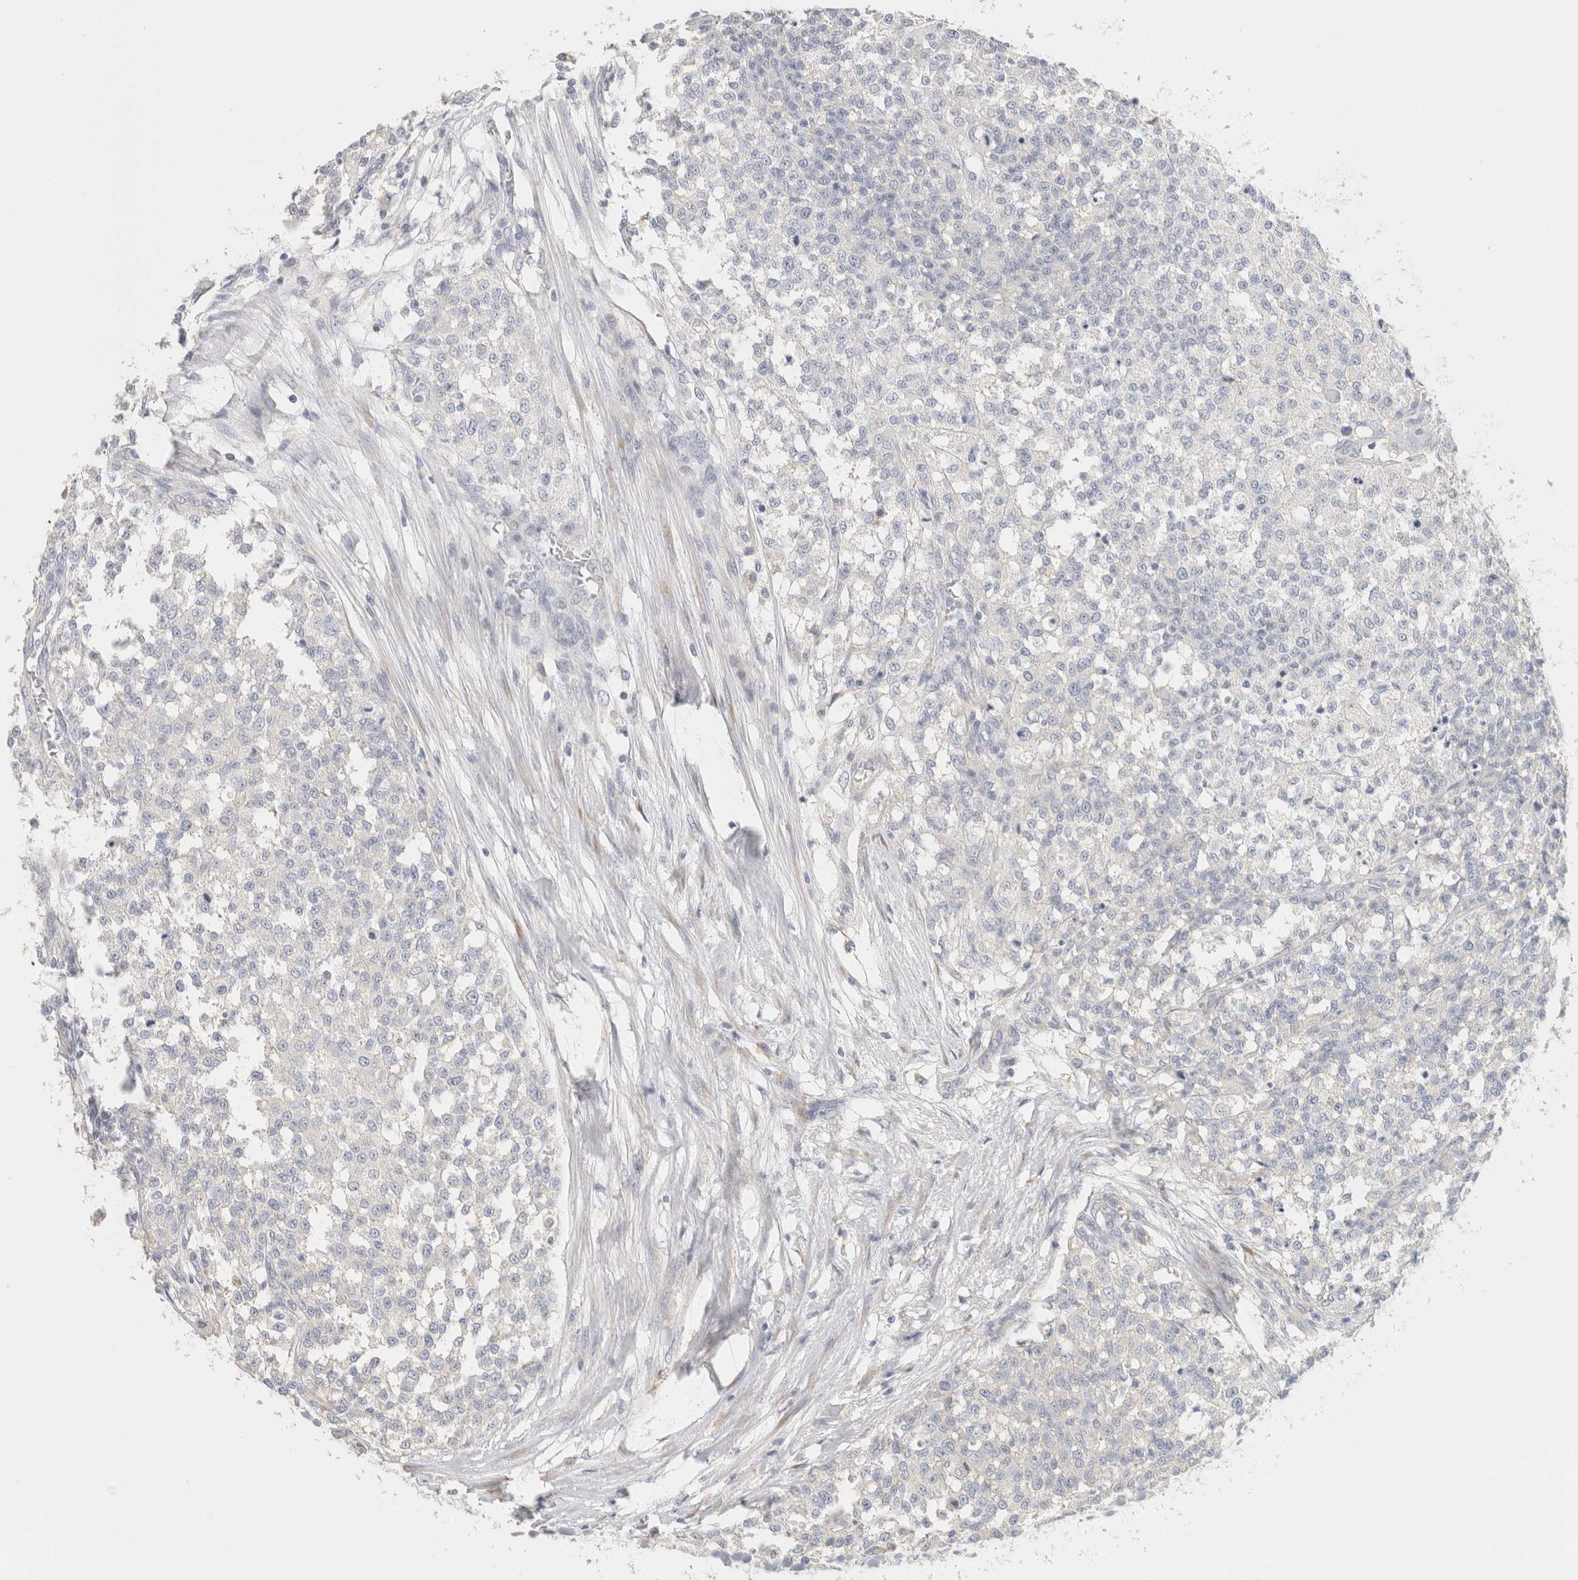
{"staining": {"intensity": "negative", "quantity": "none", "location": "none"}, "tissue": "testis cancer", "cell_type": "Tumor cells", "image_type": "cancer", "snomed": [{"axis": "morphology", "description": "Seminoma, NOS"}, {"axis": "topography", "description": "Testis"}], "caption": "This is an immunohistochemistry histopathology image of human testis cancer (seminoma). There is no positivity in tumor cells.", "gene": "NEFM", "patient": {"sex": "male", "age": 59}}